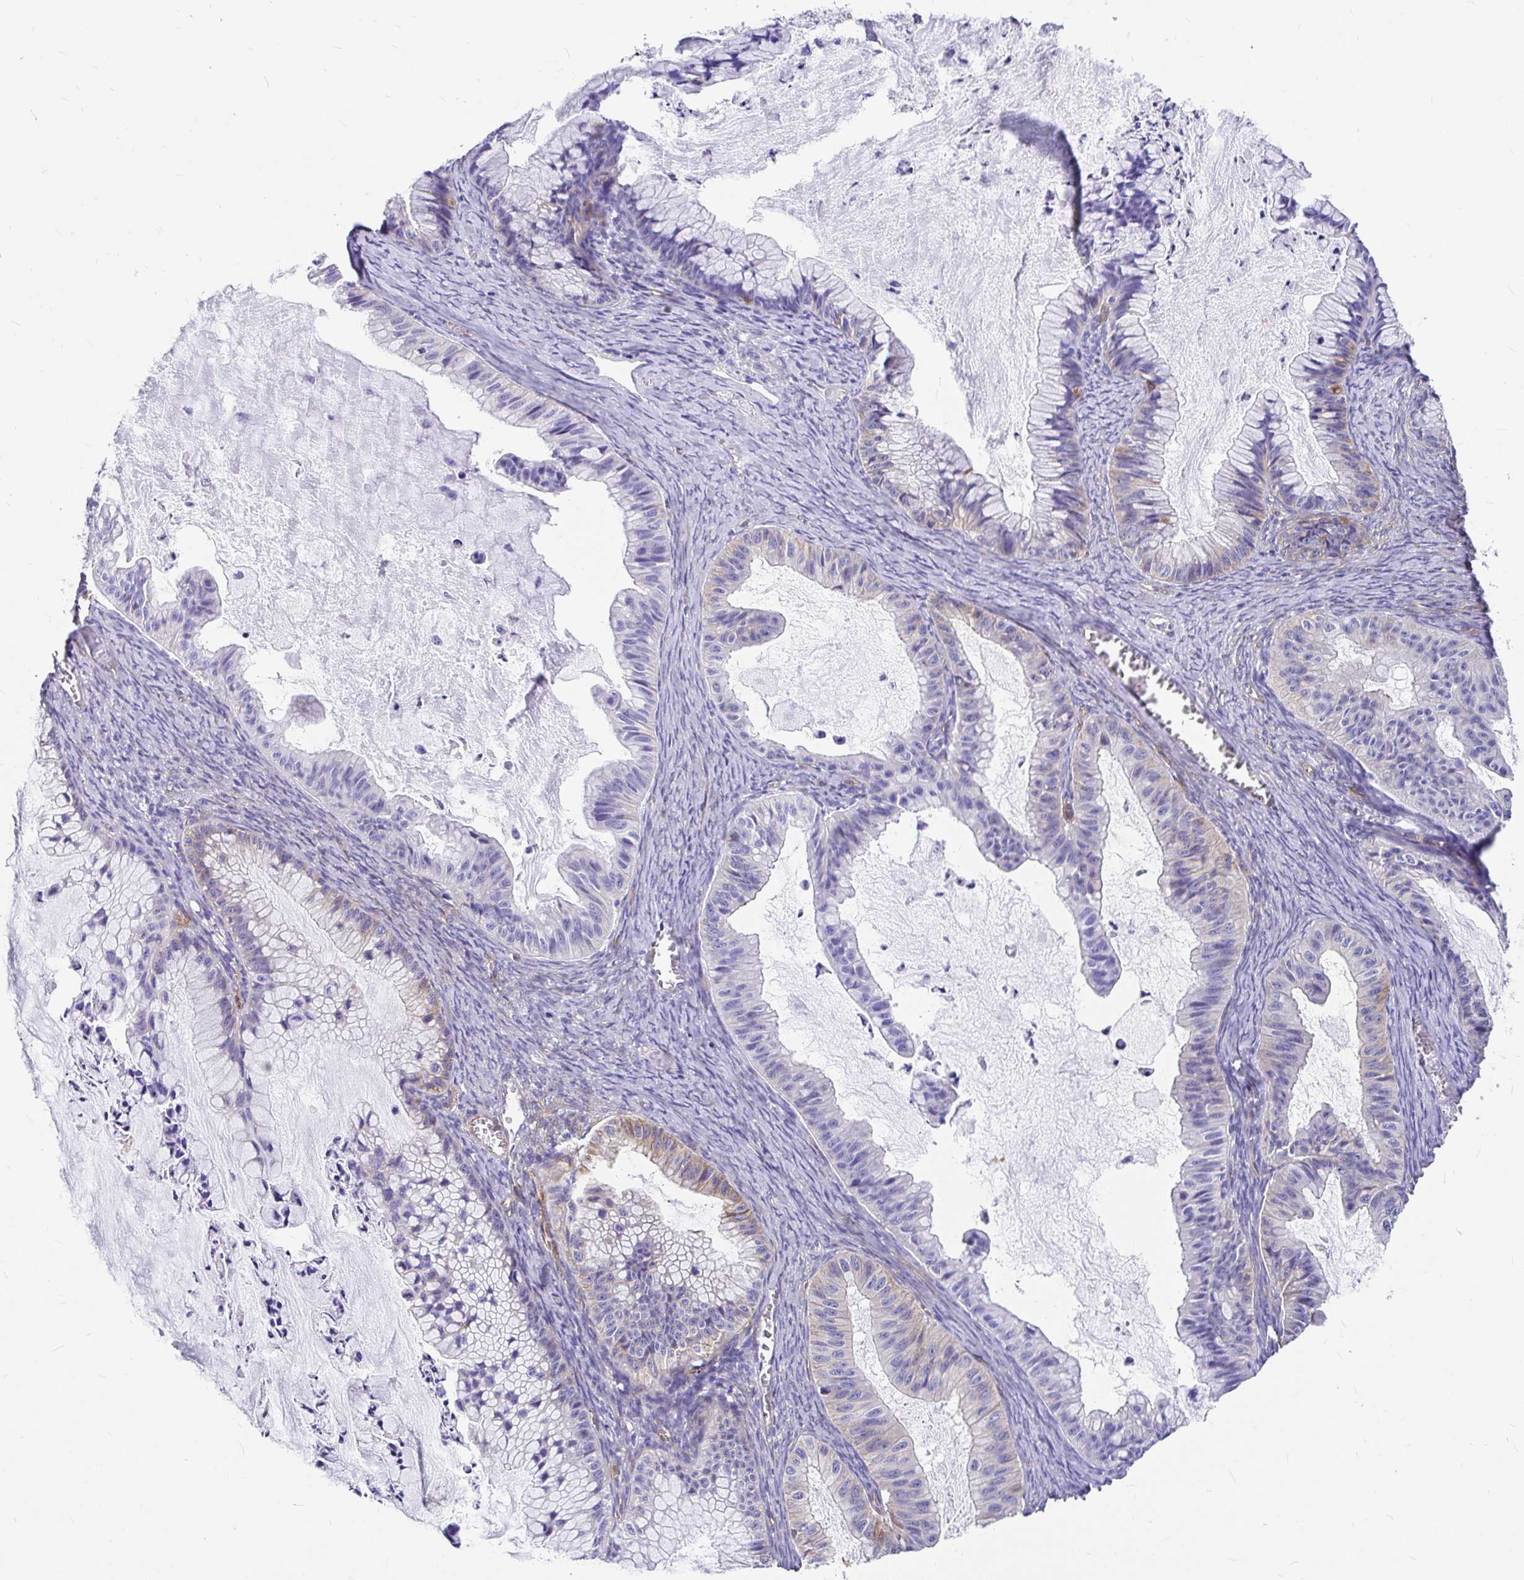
{"staining": {"intensity": "weak", "quantity": "<25%", "location": "cytoplasmic/membranous"}, "tissue": "ovarian cancer", "cell_type": "Tumor cells", "image_type": "cancer", "snomed": [{"axis": "morphology", "description": "Cystadenocarcinoma, mucinous, NOS"}, {"axis": "topography", "description": "Ovary"}], "caption": "Human ovarian mucinous cystadenocarcinoma stained for a protein using IHC demonstrates no positivity in tumor cells.", "gene": "MYO1B", "patient": {"sex": "female", "age": 72}}